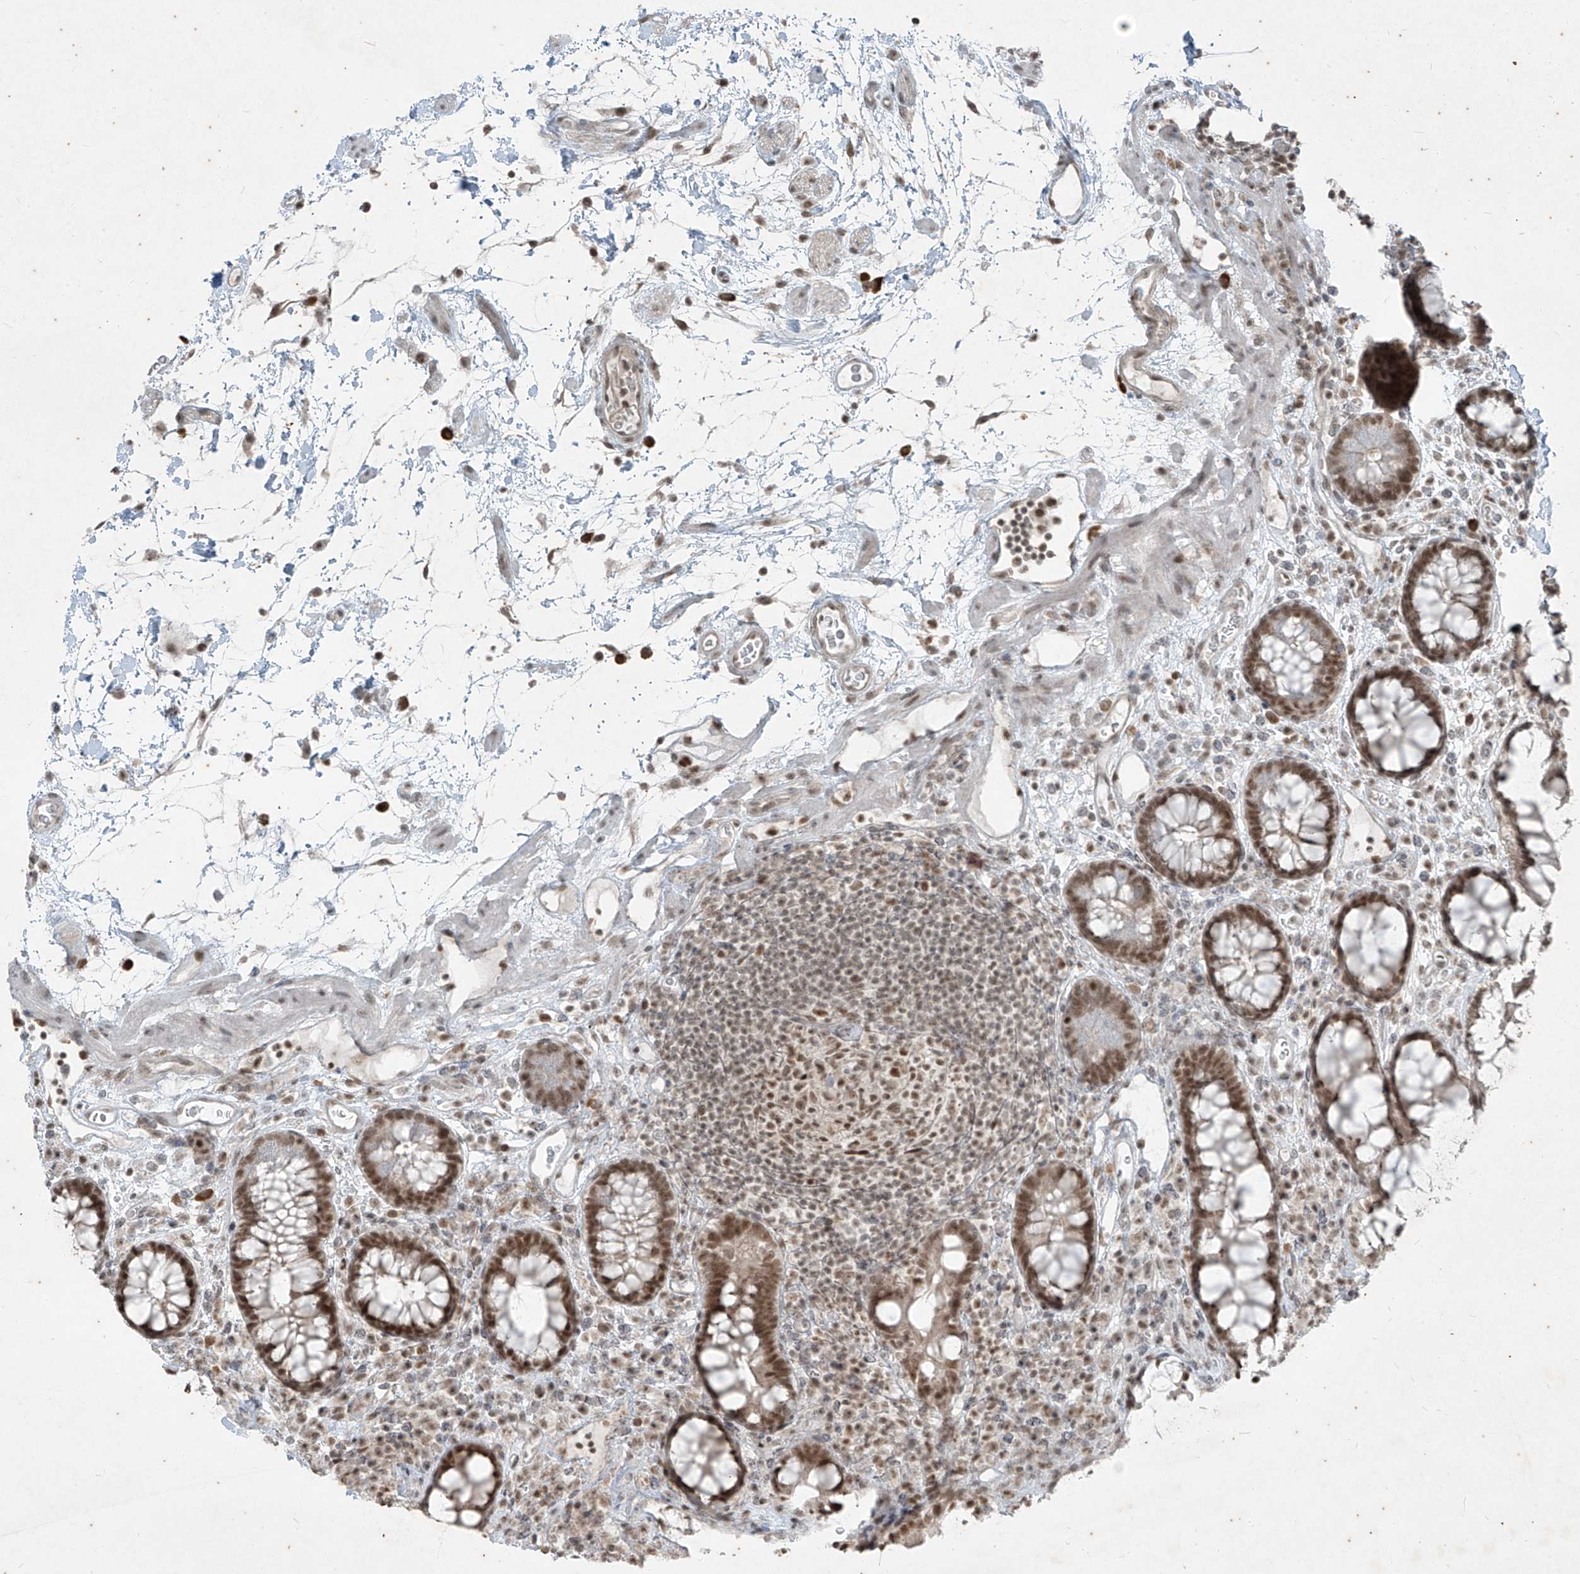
{"staining": {"intensity": "weak", "quantity": "25%-75%", "location": "cytoplasmic/membranous,nuclear"}, "tissue": "colon", "cell_type": "Endothelial cells", "image_type": "normal", "snomed": [{"axis": "morphology", "description": "Normal tissue, NOS"}, {"axis": "topography", "description": "Colon"}], "caption": "Weak cytoplasmic/membranous,nuclear protein expression is identified in approximately 25%-75% of endothelial cells in colon. The staining is performed using DAB (3,3'-diaminobenzidine) brown chromogen to label protein expression. The nuclei are counter-stained blue using hematoxylin.", "gene": "ZNF354B", "patient": {"sex": "female", "age": 79}}